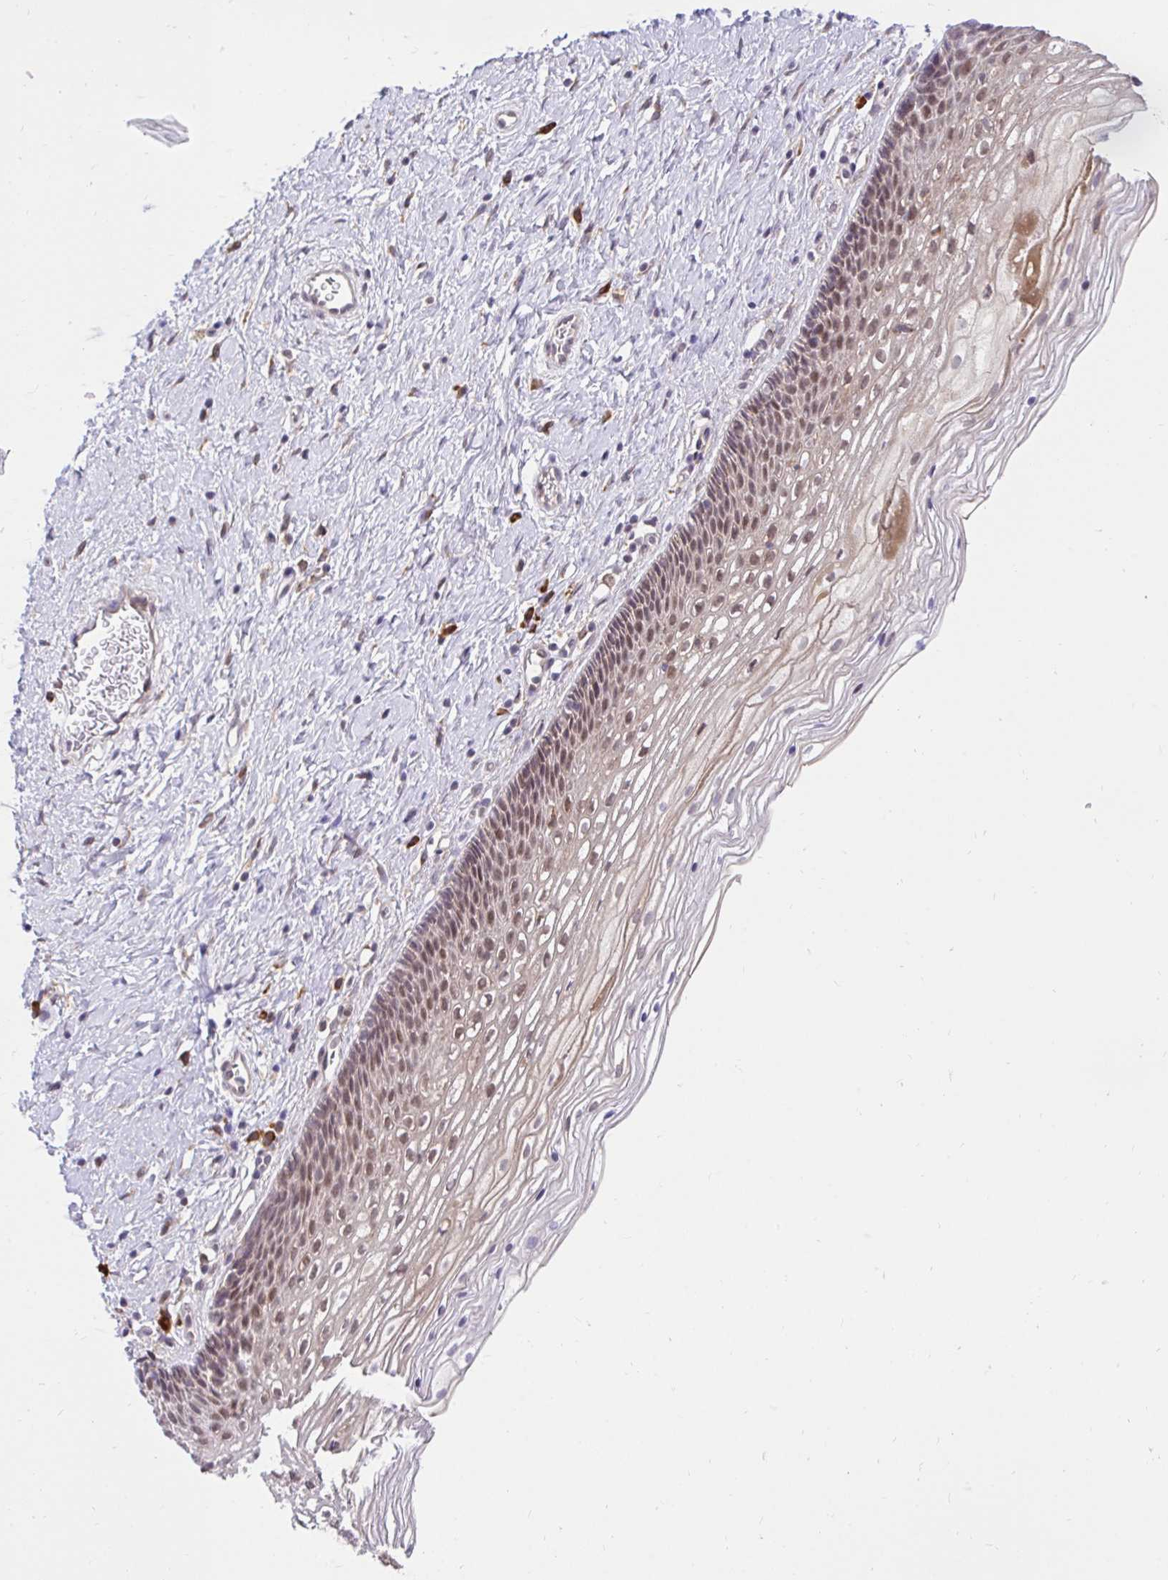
{"staining": {"intensity": "moderate", "quantity": "25%-75%", "location": "cytoplasmic/membranous,nuclear"}, "tissue": "cervix", "cell_type": "Glandular cells", "image_type": "normal", "snomed": [{"axis": "morphology", "description": "Normal tissue, NOS"}, {"axis": "topography", "description": "Cervix"}], "caption": "Cervix stained with immunohistochemistry demonstrates moderate cytoplasmic/membranous,nuclear positivity in about 25%-75% of glandular cells.", "gene": "NAALAD2", "patient": {"sex": "female", "age": 34}}